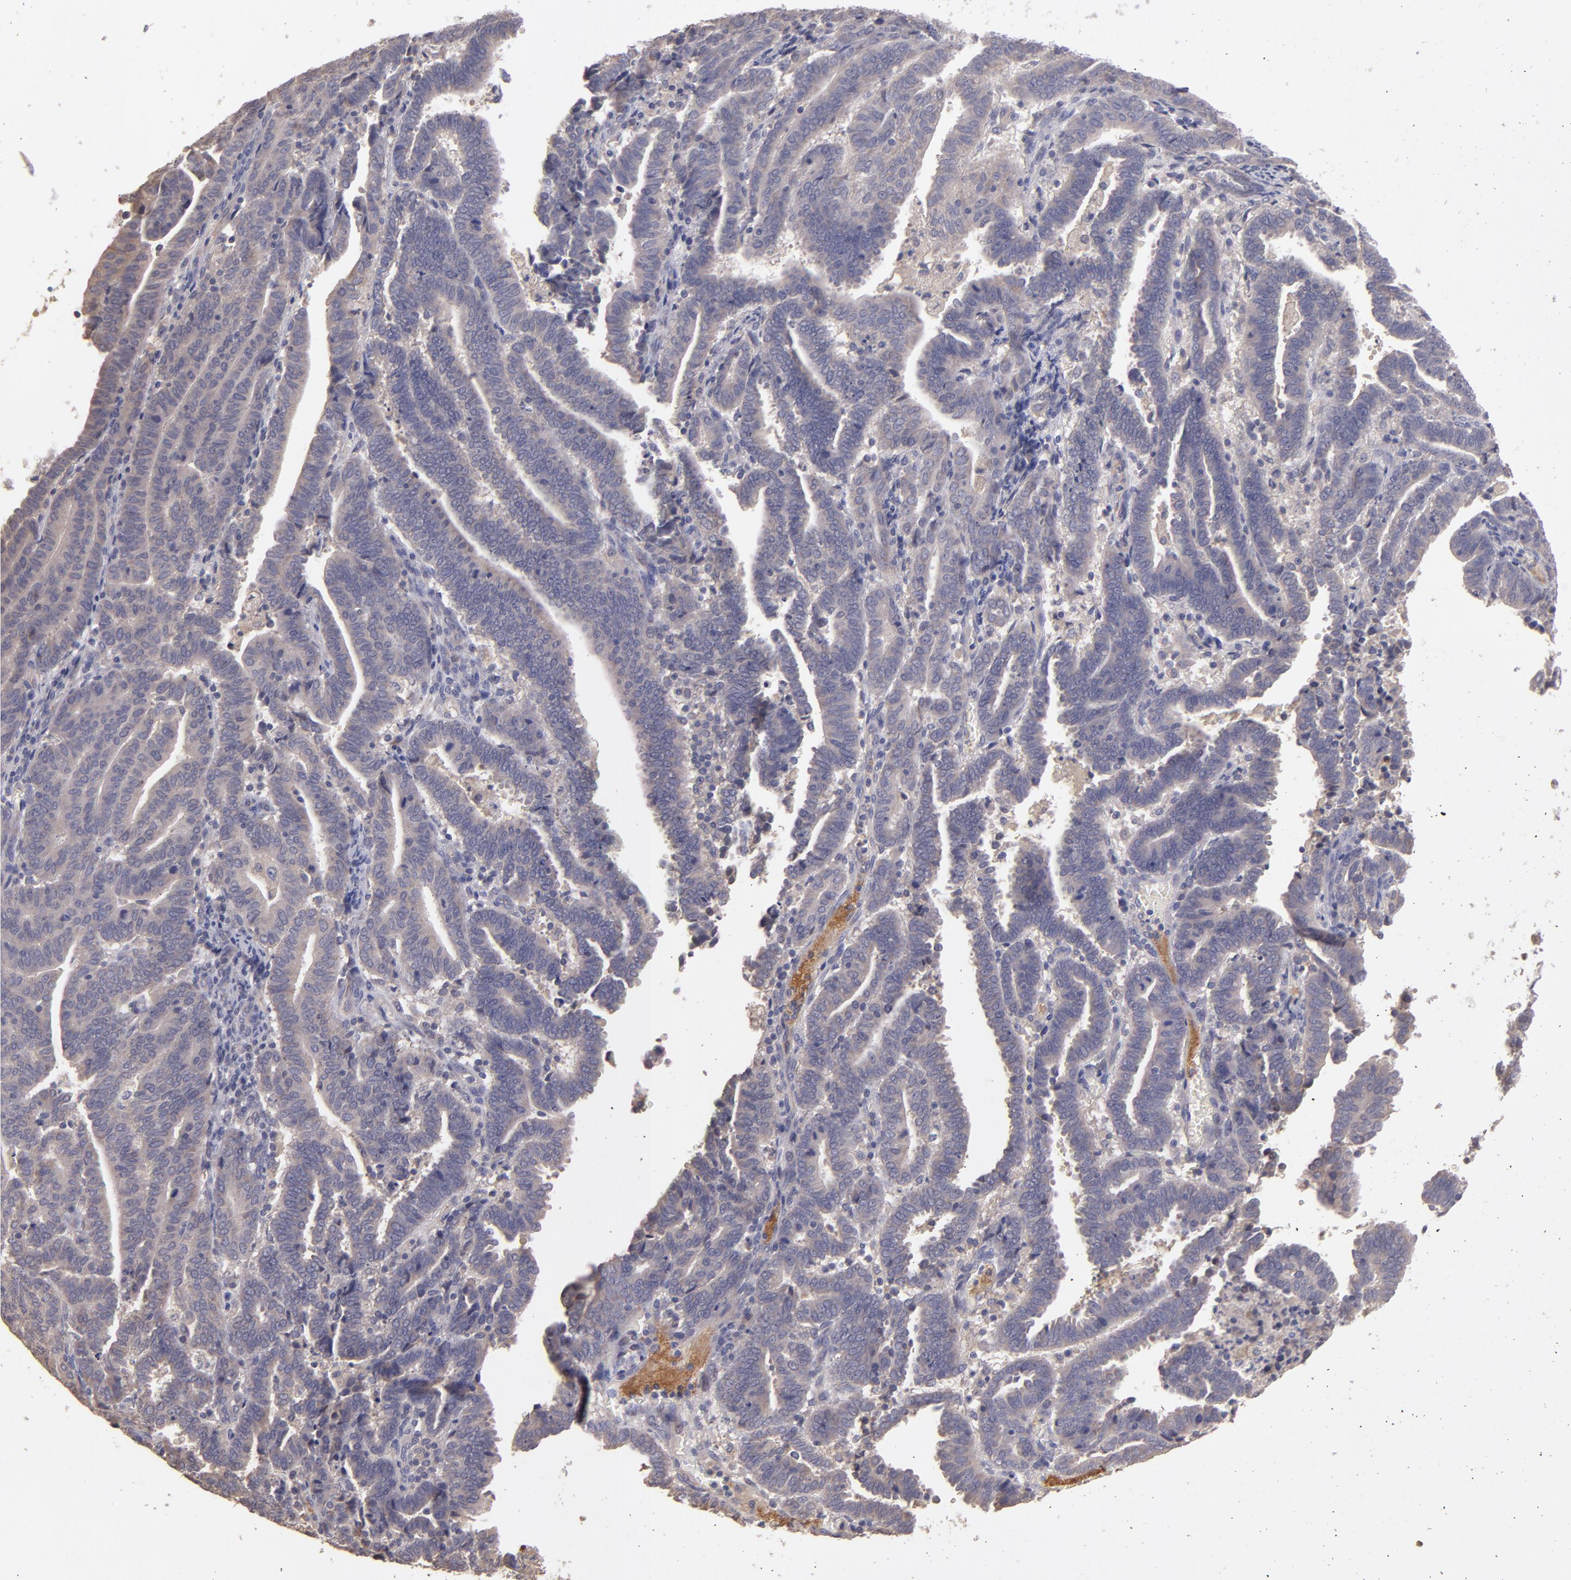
{"staining": {"intensity": "negative", "quantity": "none", "location": "none"}, "tissue": "endometrial cancer", "cell_type": "Tumor cells", "image_type": "cancer", "snomed": [{"axis": "morphology", "description": "Adenocarcinoma, NOS"}, {"axis": "topography", "description": "Uterus"}], "caption": "Immunohistochemical staining of human adenocarcinoma (endometrial) displays no significant expression in tumor cells. (Stains: DAB (3,3'-diaminobenzidine) IHC with hematoxylin counter stain, Microscopy: brightfield microscopy at high magnification).", "gene": "GNAZ", "patient": {"sex": "female", "age": 83}}